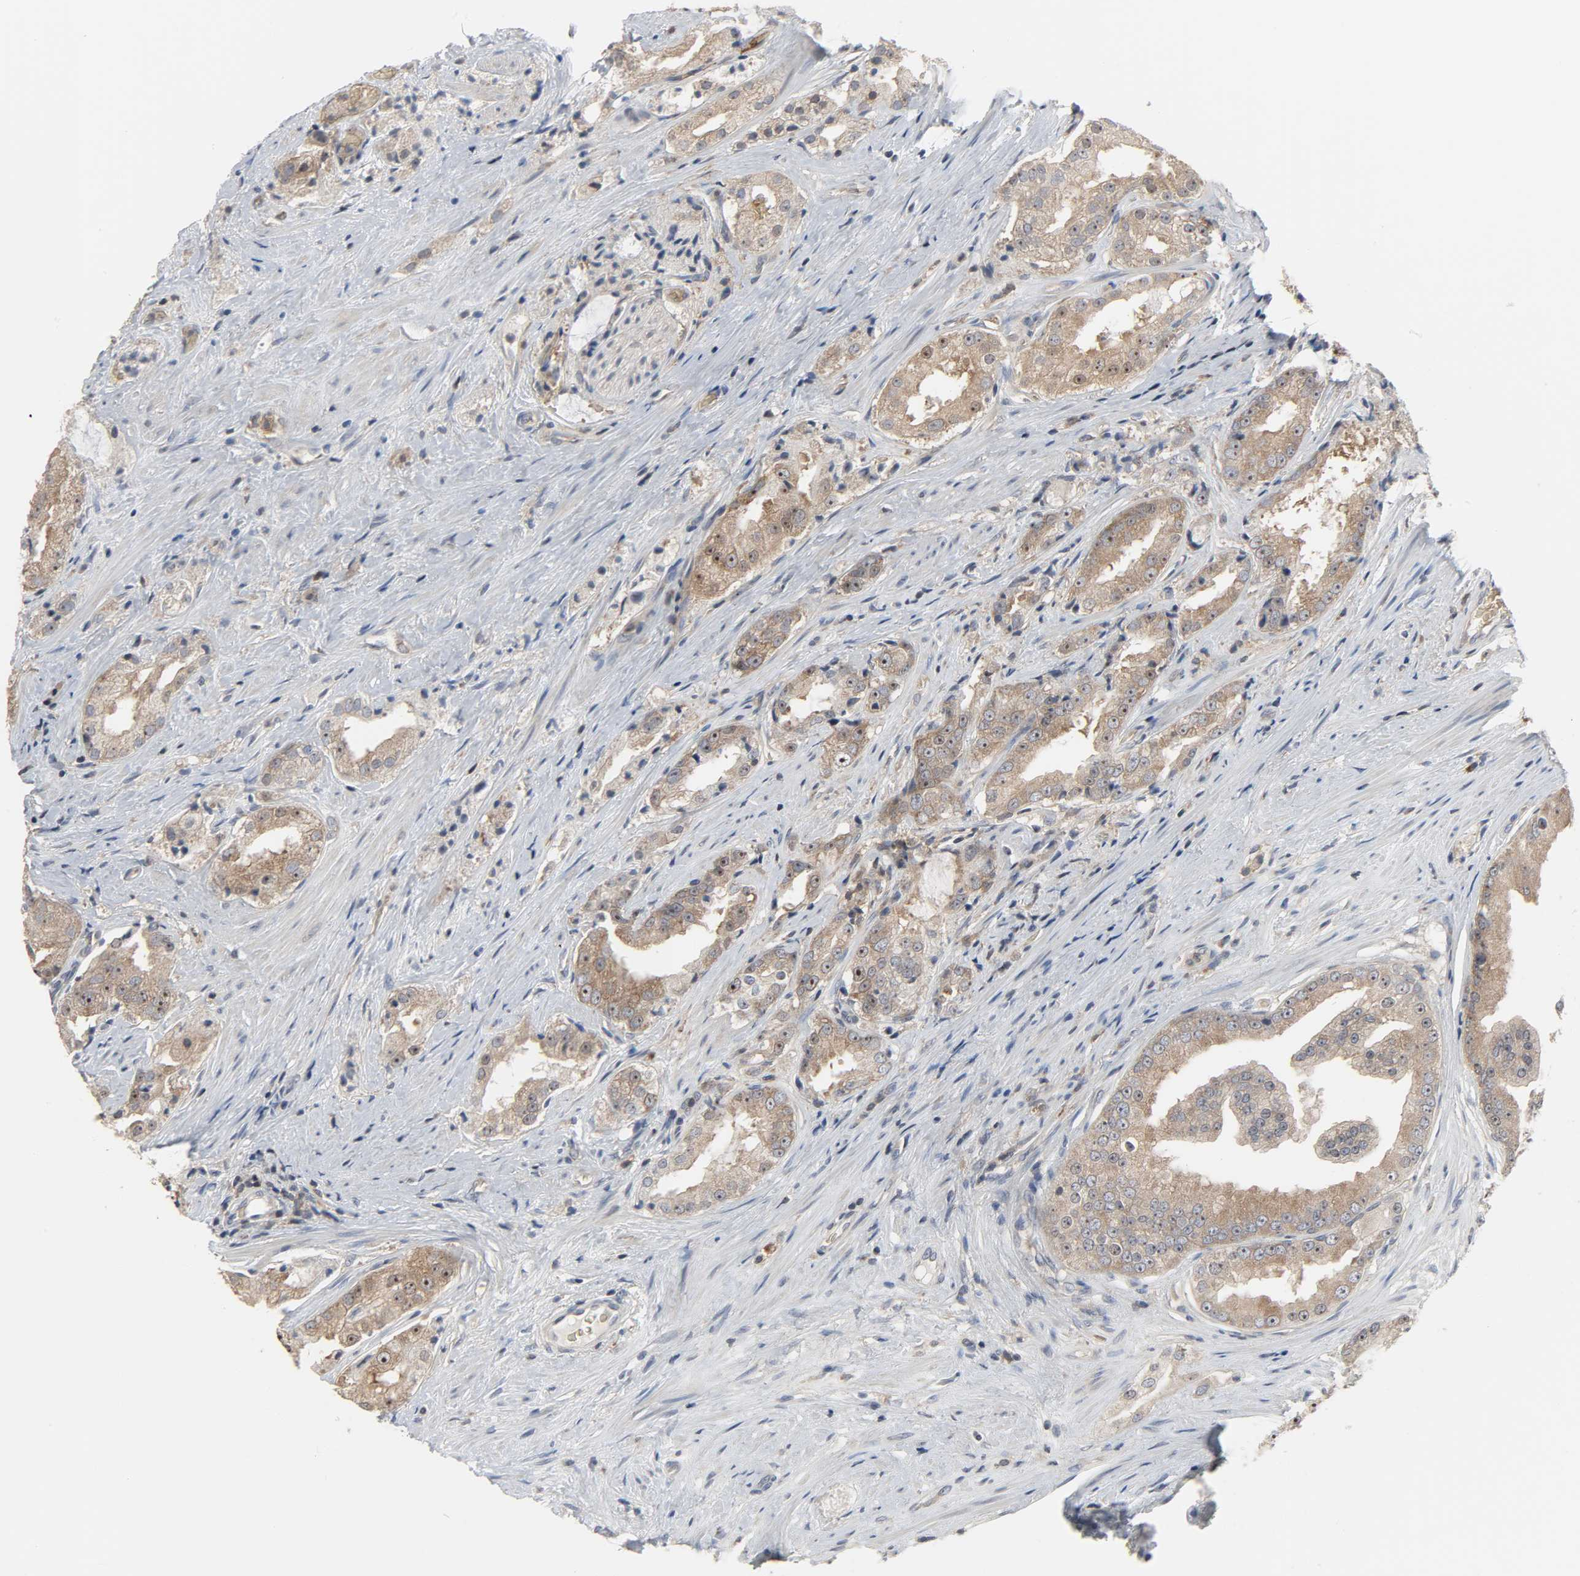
{"staining": {"intensity": "strong", "quantity": ">75%", "location": "cytoplasmic/membranous,nuclear"}, "tissue": "prostate cancer", "cell_type": "Tumor cells", "image_type": "cancer", "snomed": [{"axis": "morphology", "description": "Adenocarcinoma, High grade"}, {"axis": "topography", "description": "Prostate"}], "caption": "Protein expression analysis of adenocarcinoma (high-grade) (prostate) displays strong cytoplasmic/membranous and nuclear expression in approximately >75% of tumor cells. (Brightfield microscopy of DAB IHC at high magnification).", "gene": "PLEKHA2", "patient": {"sex": "male", "age": 73}}